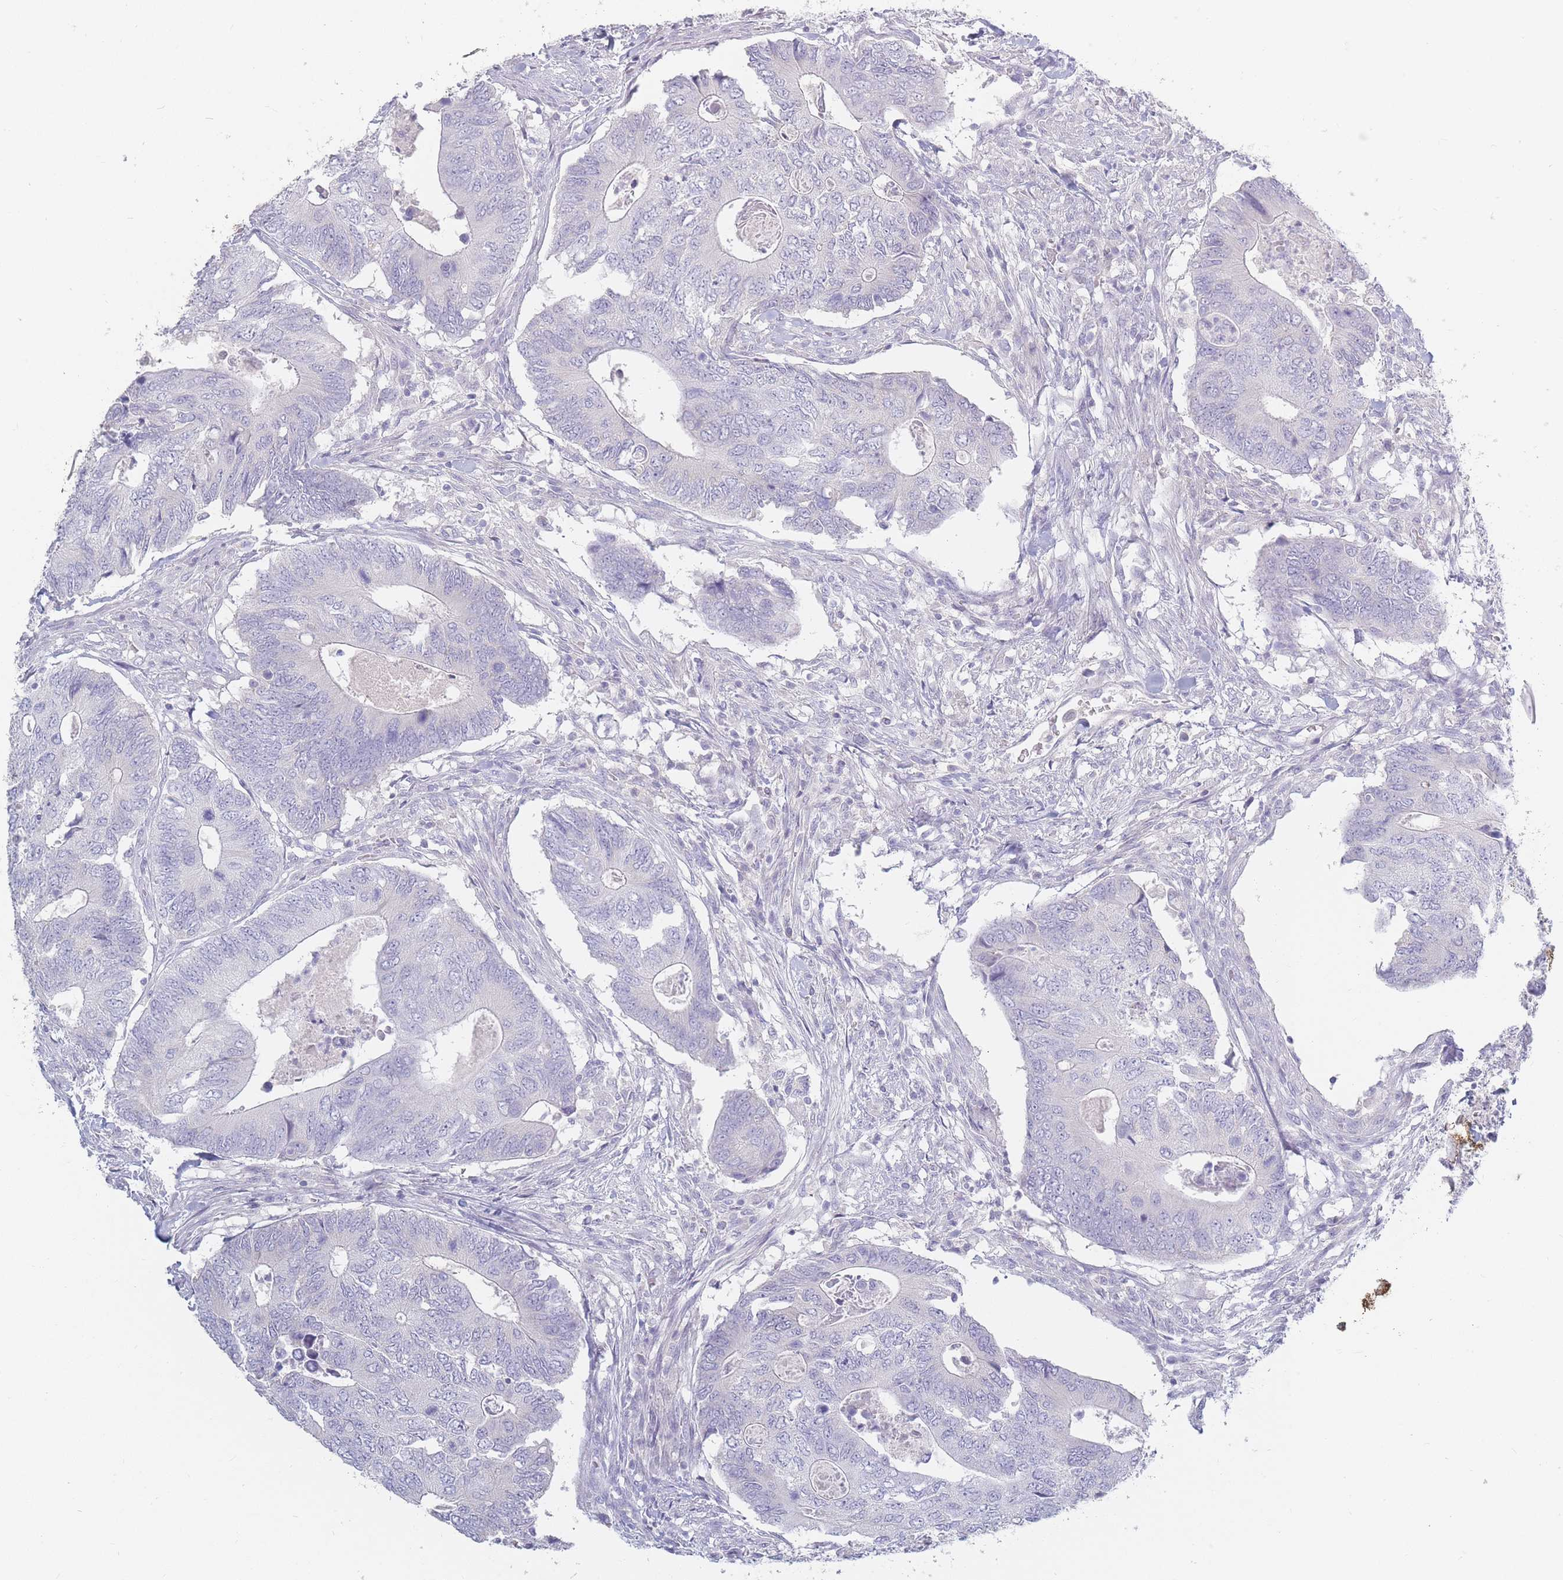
{"staining": {"intensity": "negative", "quantity": "none", "location": "none"}, "tissue": "colorectal cancer", "cell_type": "Tumor cells", "image_type": "cancer", "snomed": [{"axis": "morphology", "description": "Adenocarcinoma, NOS"}, {"axis": "topography", "description": "Colon"}], "caption": "Protein analysis of adenocarcinoma (colorectal) demonstrates no significant expression in tumor cells.", "gene": "PRG4", "patient": {"sex": "male", "age": 87}}